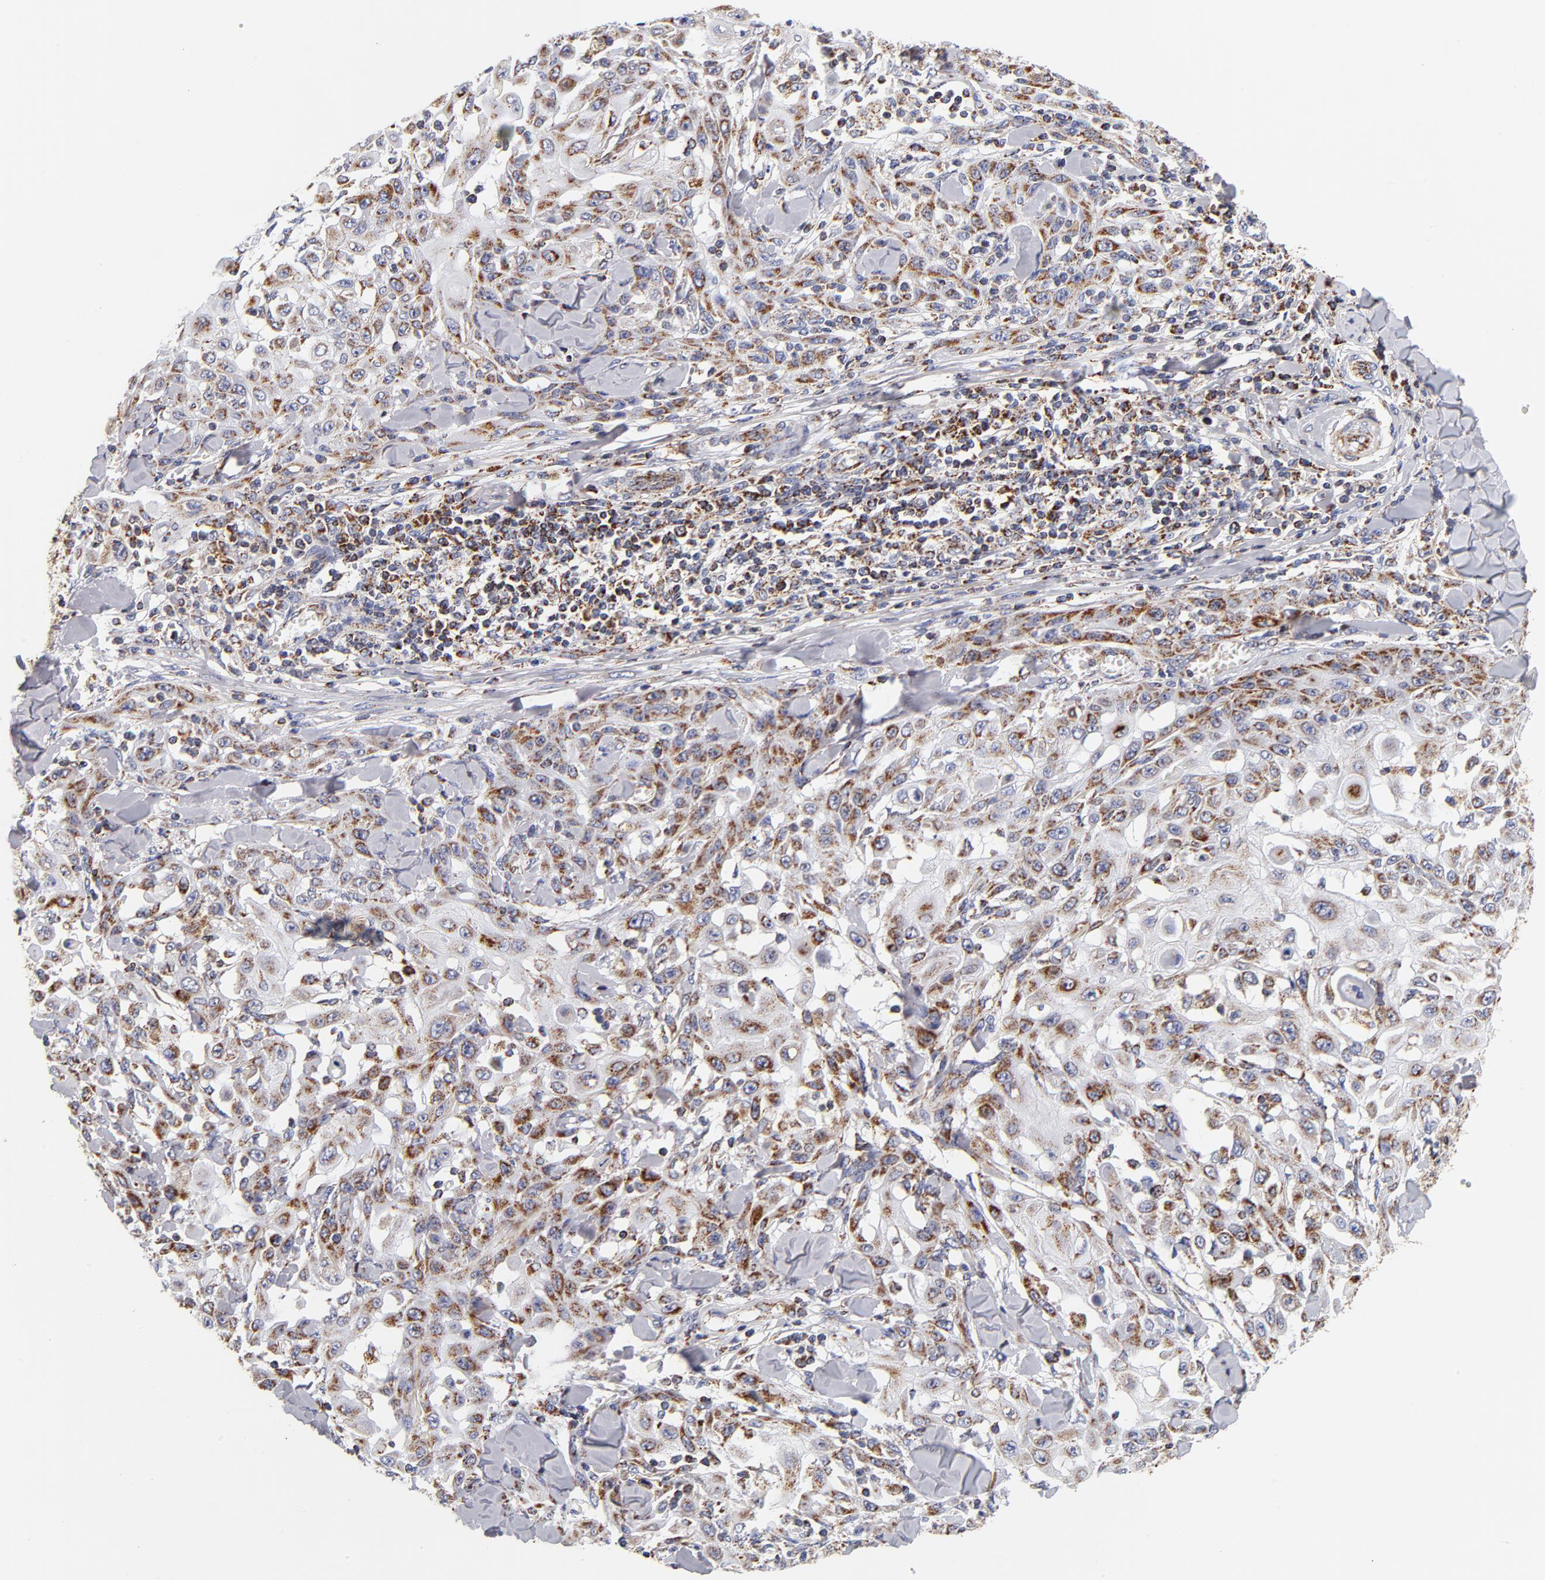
{"staining": {"intensity": "moderate", "quantity": ">75%", "location": "cytoplasmic/membranous"}, "tissue": "skin cancer", "cell_type": "Tumor cells", "image_type": "cancer", "snomed": [{"axis": "morphology", "description": "Squamous cell carcinoma, NOS"}, {"axis": "topography", "description": "Skin"}], "caption": "A brown stain highlights moderate cytoplasmic/membranous positivity of a protein in human squamous cell carcinoma (skin) tumor cells. (Brightfield microscopy of DAB IHC at high magnification).", "gene": "ECHS1", "patient": {"sex": "male", "age": 24}}